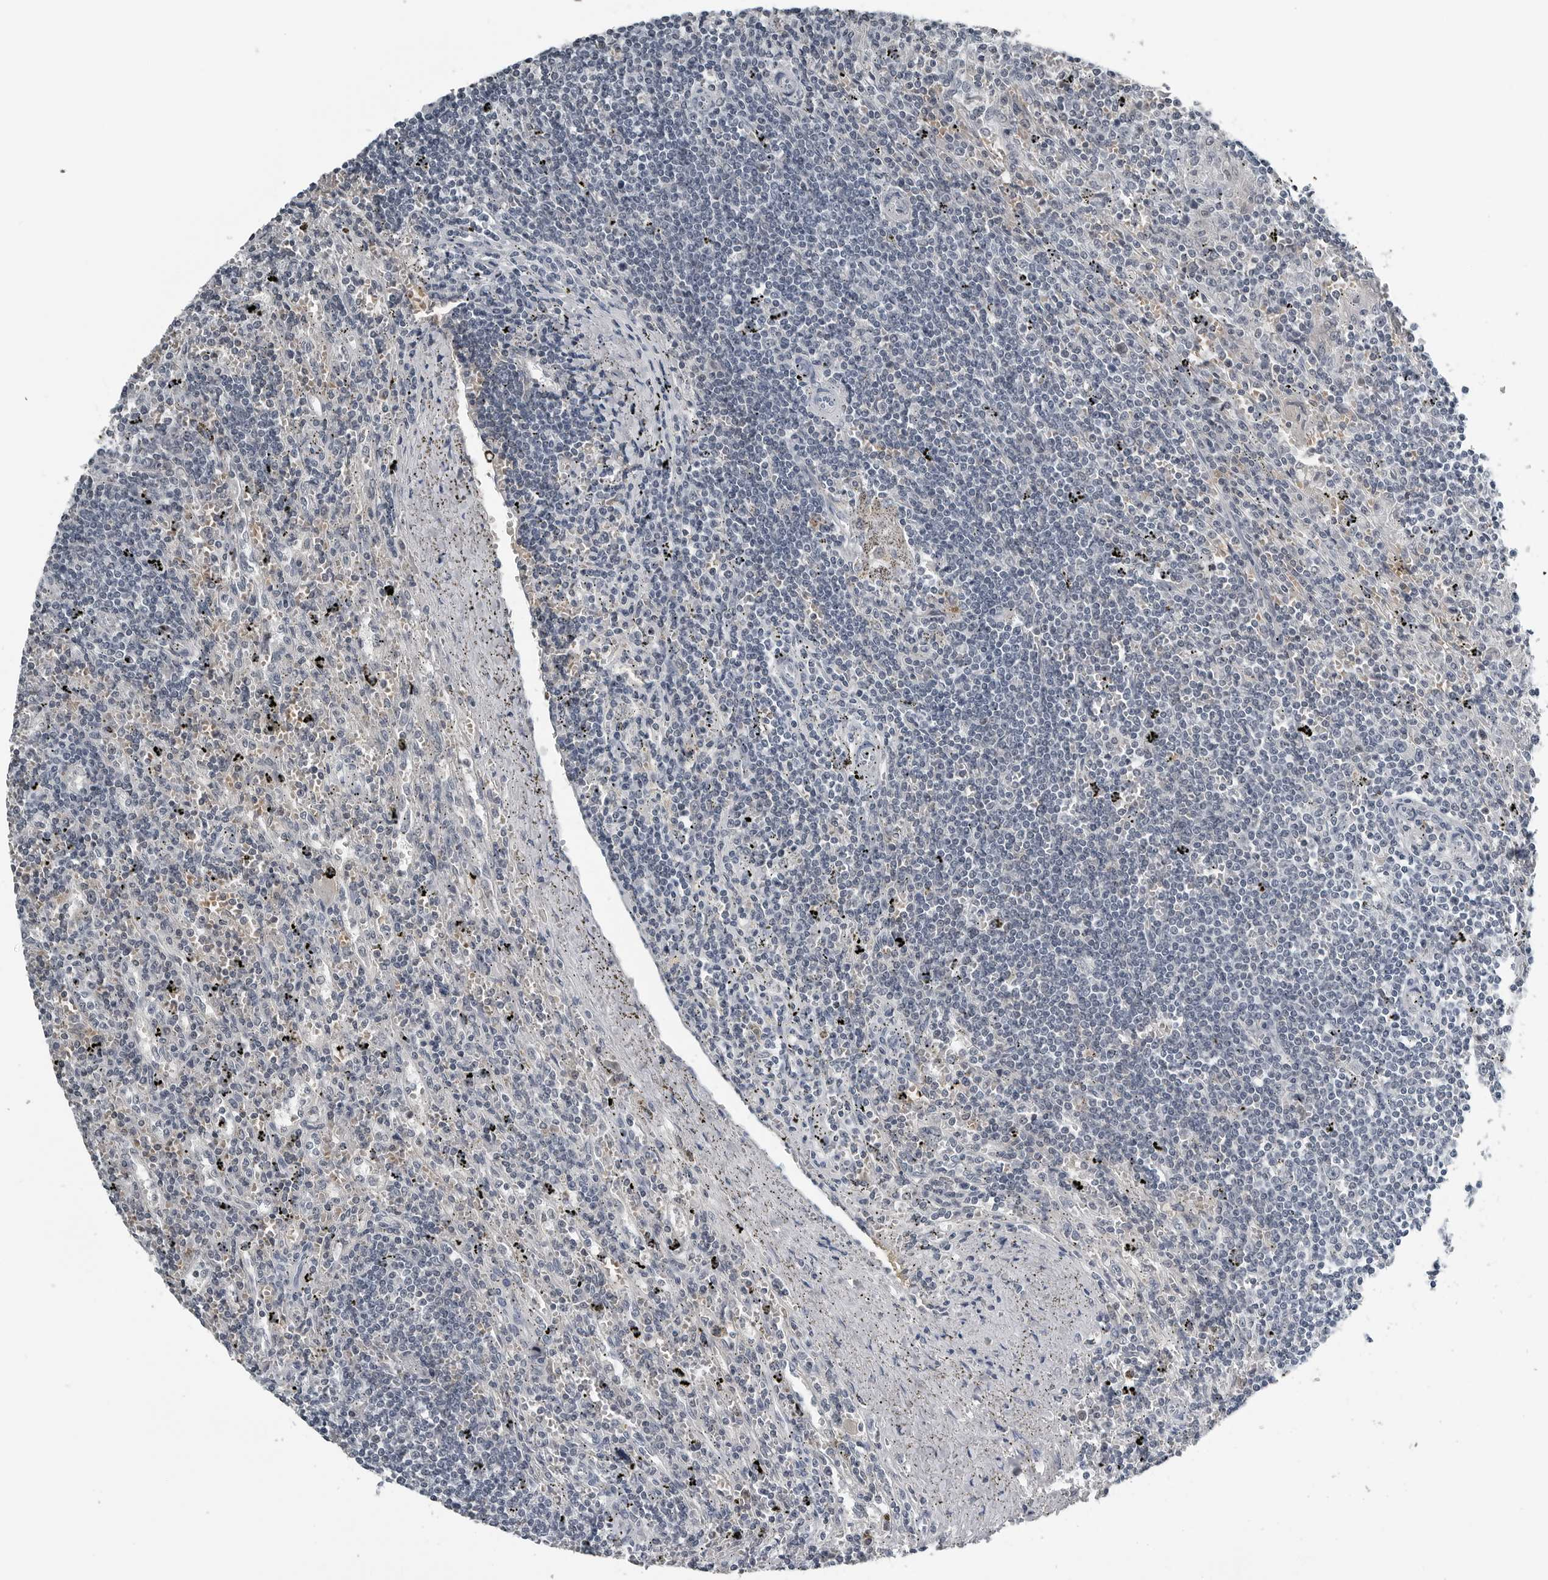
{"staining": {"intensity": "negative", "quantity": "none", "location": "none"}, "tissue": "lymphoma", "cell_type": "Tumor cells", "image_type": "cancer", "snomed": [{"axis": "morphology", "description": "Malignant lymphoma, non-Hodgkin's type, Low grade"}, {"axis": "topography", "description": "Spleen"}], "caption": "An immunohistochemistry (IHC) photomicrograph of lymphoma is shown. There is no staining in tumor cells of lymphoma.", "gene": "SPINK1", "patient": {"sex": "male", "age": 76}}